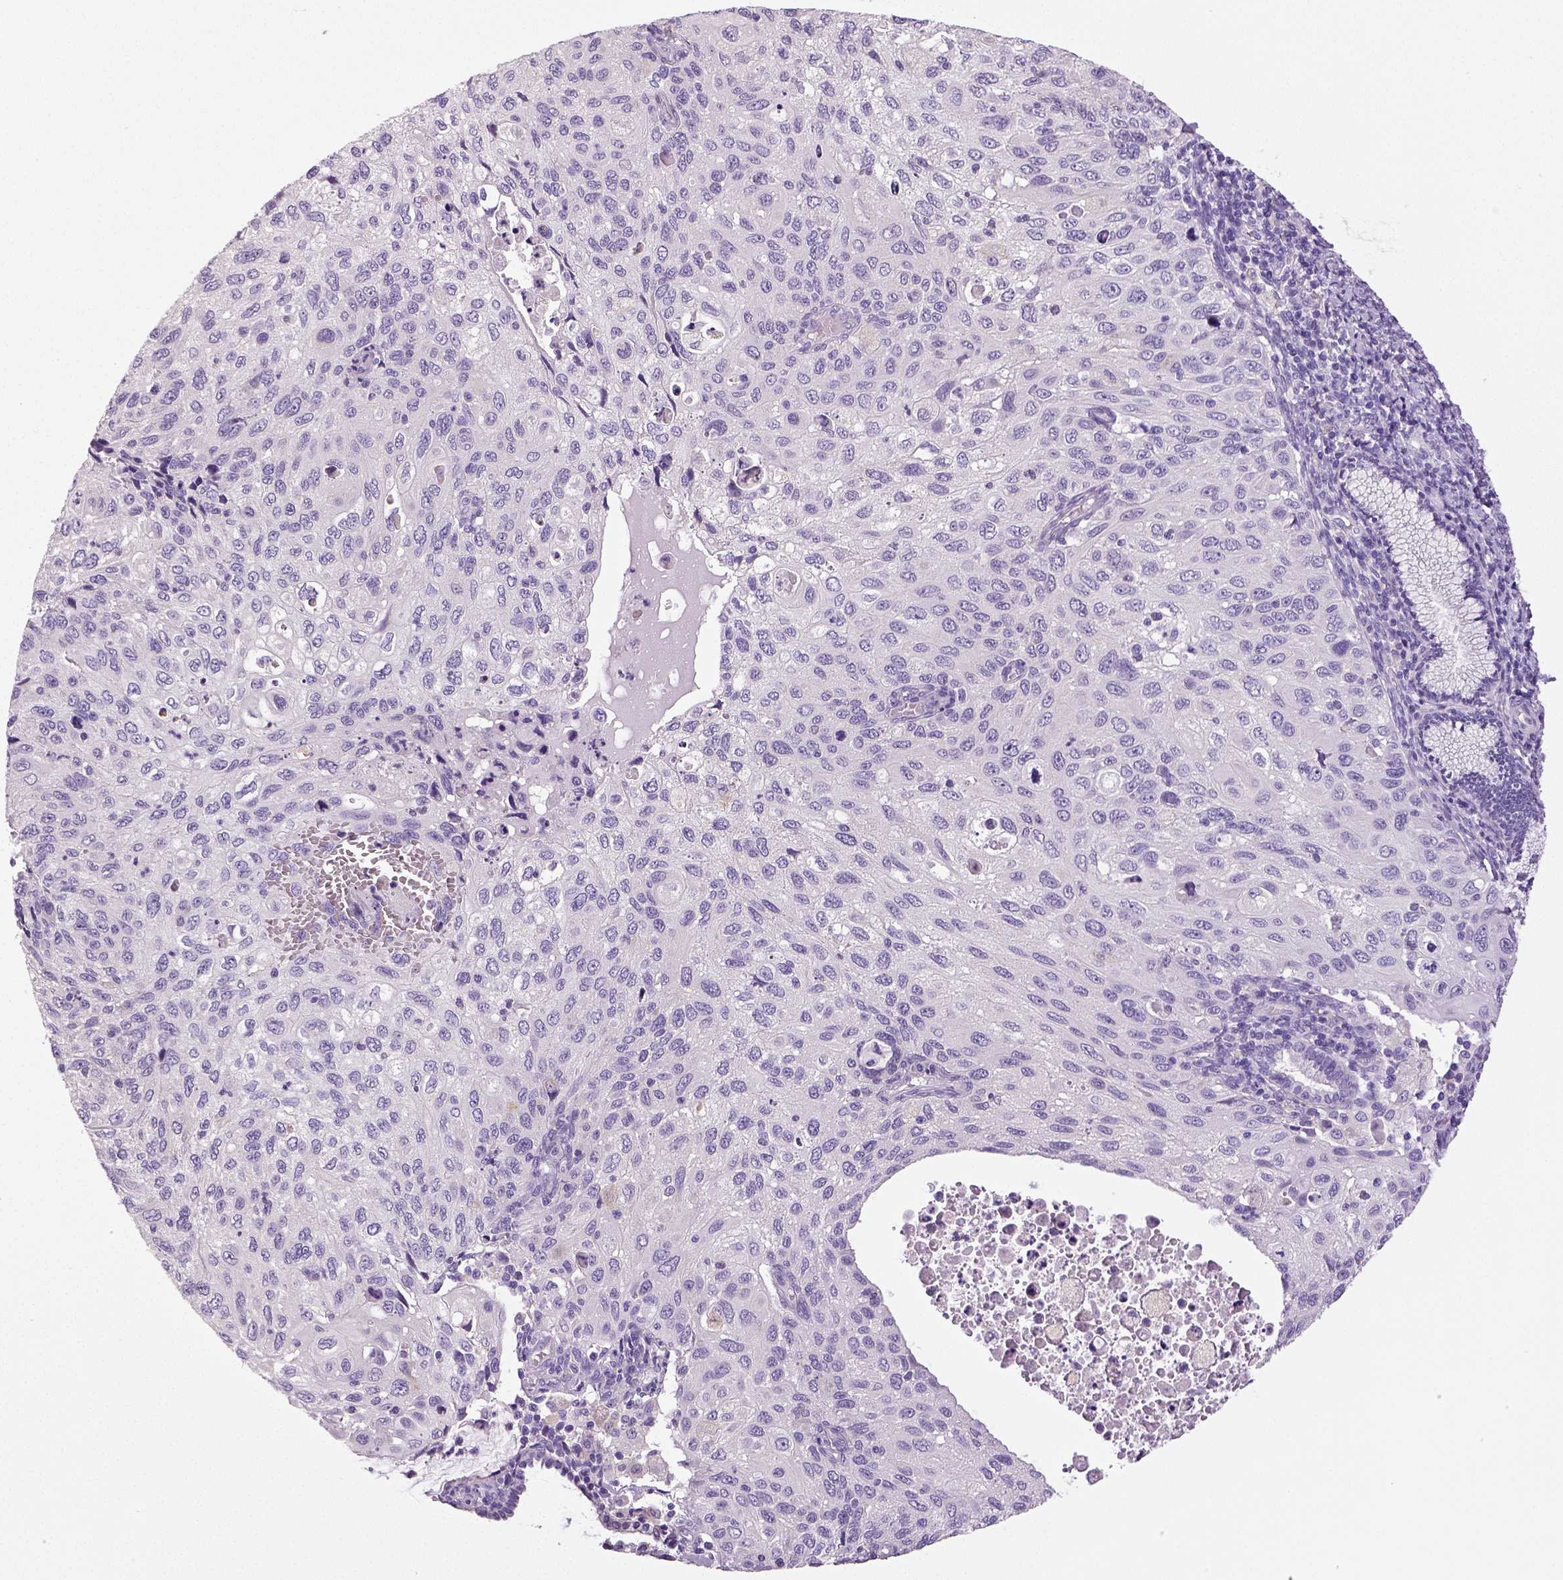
{"staining": {"intensity": "negative", "quantity": "none", "location": "none"}, "tissue": "cervical cancer", "cell_type": "Tumor cells", "image_type": "cancer", "snomed": [{"axis": "morphology", "description": "Squamous cell carcinoma, NOS"}, {"axis": "topography", "description": "Cervix"}], "caption": "Immunohistochemical staining of cervical cancer demonstrates no significant staining in tumor cells. The staining is performed using DAB brown chromogen with nuclei counter-stained in using hematoxylin.", "gene": "NECAB2", "patient": {"sex": "female", "age": 70}}